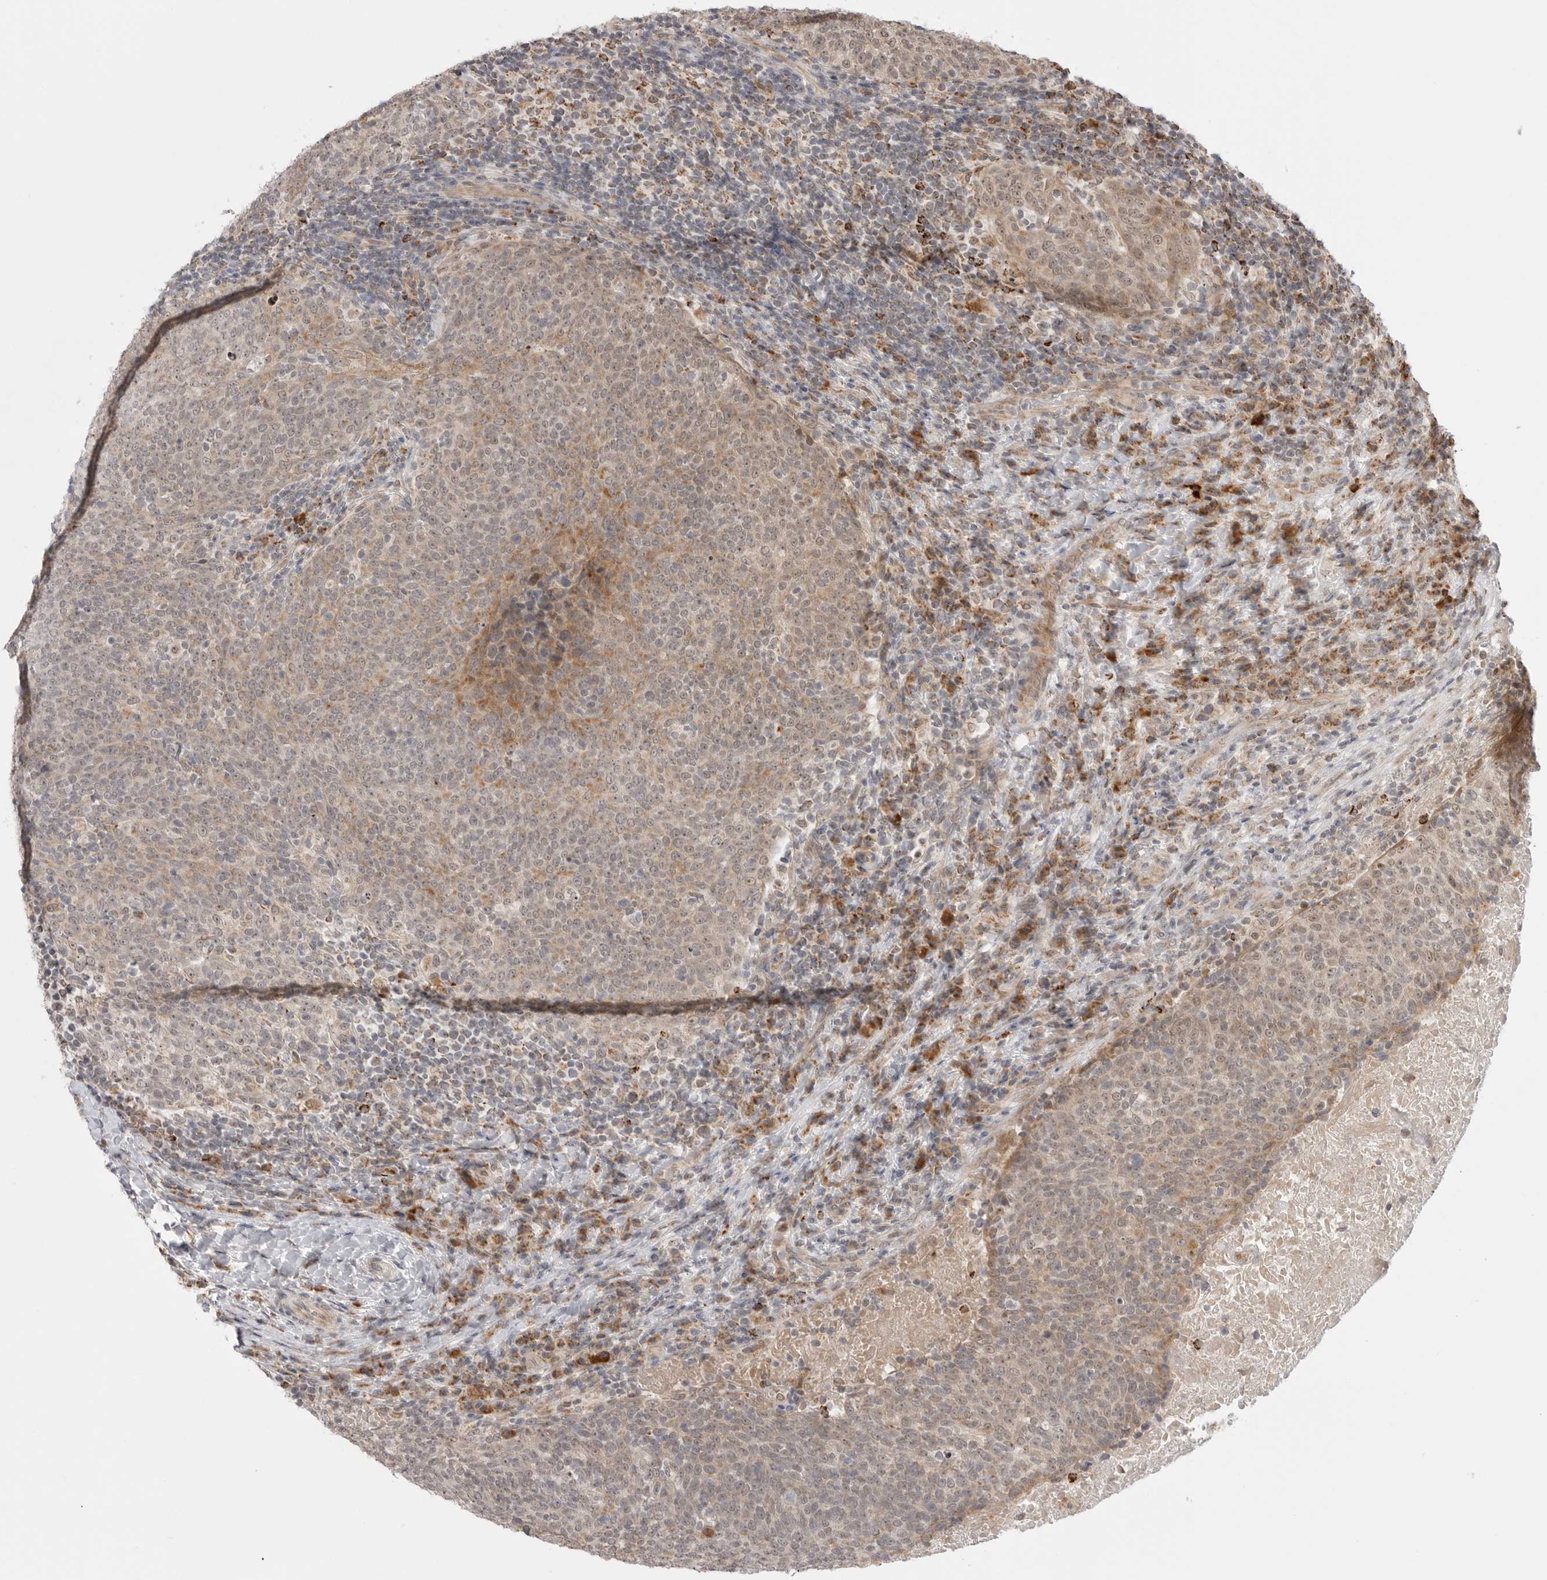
{"staining": {"intensity": "weak", "quantity": "25%-75%", "location": "cytoplasmic/membranous"}, "tissue": "head and neck cancer", "cell_type": "Tumor cells", "image_type": "cancer", "snomed": [{"axis": "morphology", "description": "Squamous cell carcinoma, NOS"}, {"axis": "morphology", "description": "Squamous cell carcinoma, metastatic, NOS"}, {"axis": "topography", "description": "Lymph node"}, {"axis": "topography", "description": "Head-Neck"}], "caption": "Immunohistochemical staining of human head and neck cancer (metastatic squamous cell carcinoma) shows low levels of weak cytoplasmic/membranous protein staining in approximately 25%-75% of tumor cells.", "gene": "KALRN", "patient": {"sex": "male", "age": 62}}